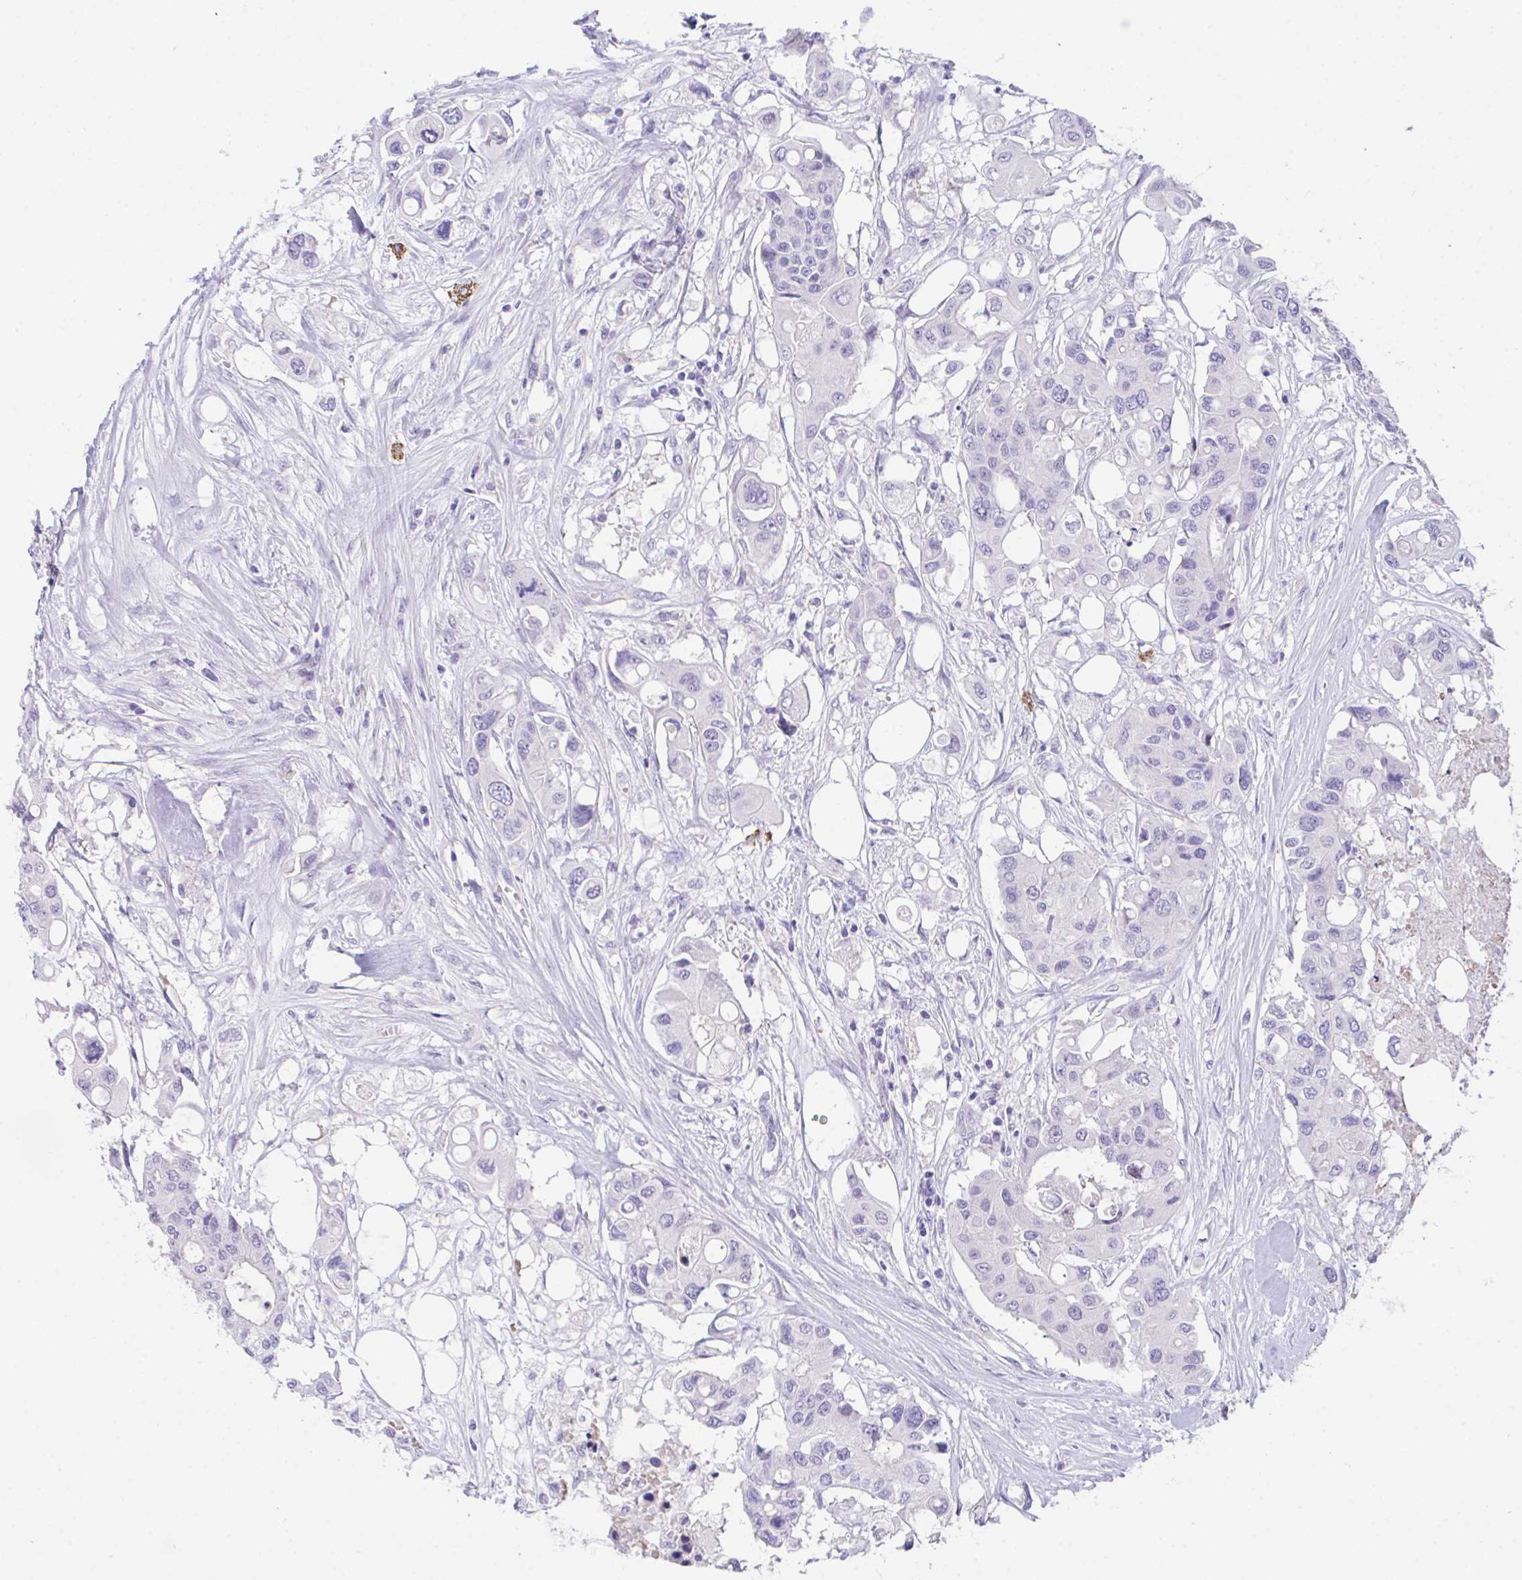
{"staining": {"intensity": "negative", "quantity": "none", "location": "none"}, "tissue": "colorectal cancer", "cell_type": "Tumor cells", "image_type": "cancer", "snomed": [{"axis": "morphology", "description": "Adenocarcinoma, NOS"}, {"axis": "topography", "description": "Colon"}], "caption": "DAB immunohistochemical staining of human adenocarcinoma (colorectal) exhibits no significant expression in tumor cells. The staining was performed using DAB (3,3'-diaminobenzidine) to visualize the protein expression in brown, while the nuclei were stained in blue with hematoxylin (Magnification: 20x).", "gene": "HACD4", "patient": {"sex": "male", "age": 77}}